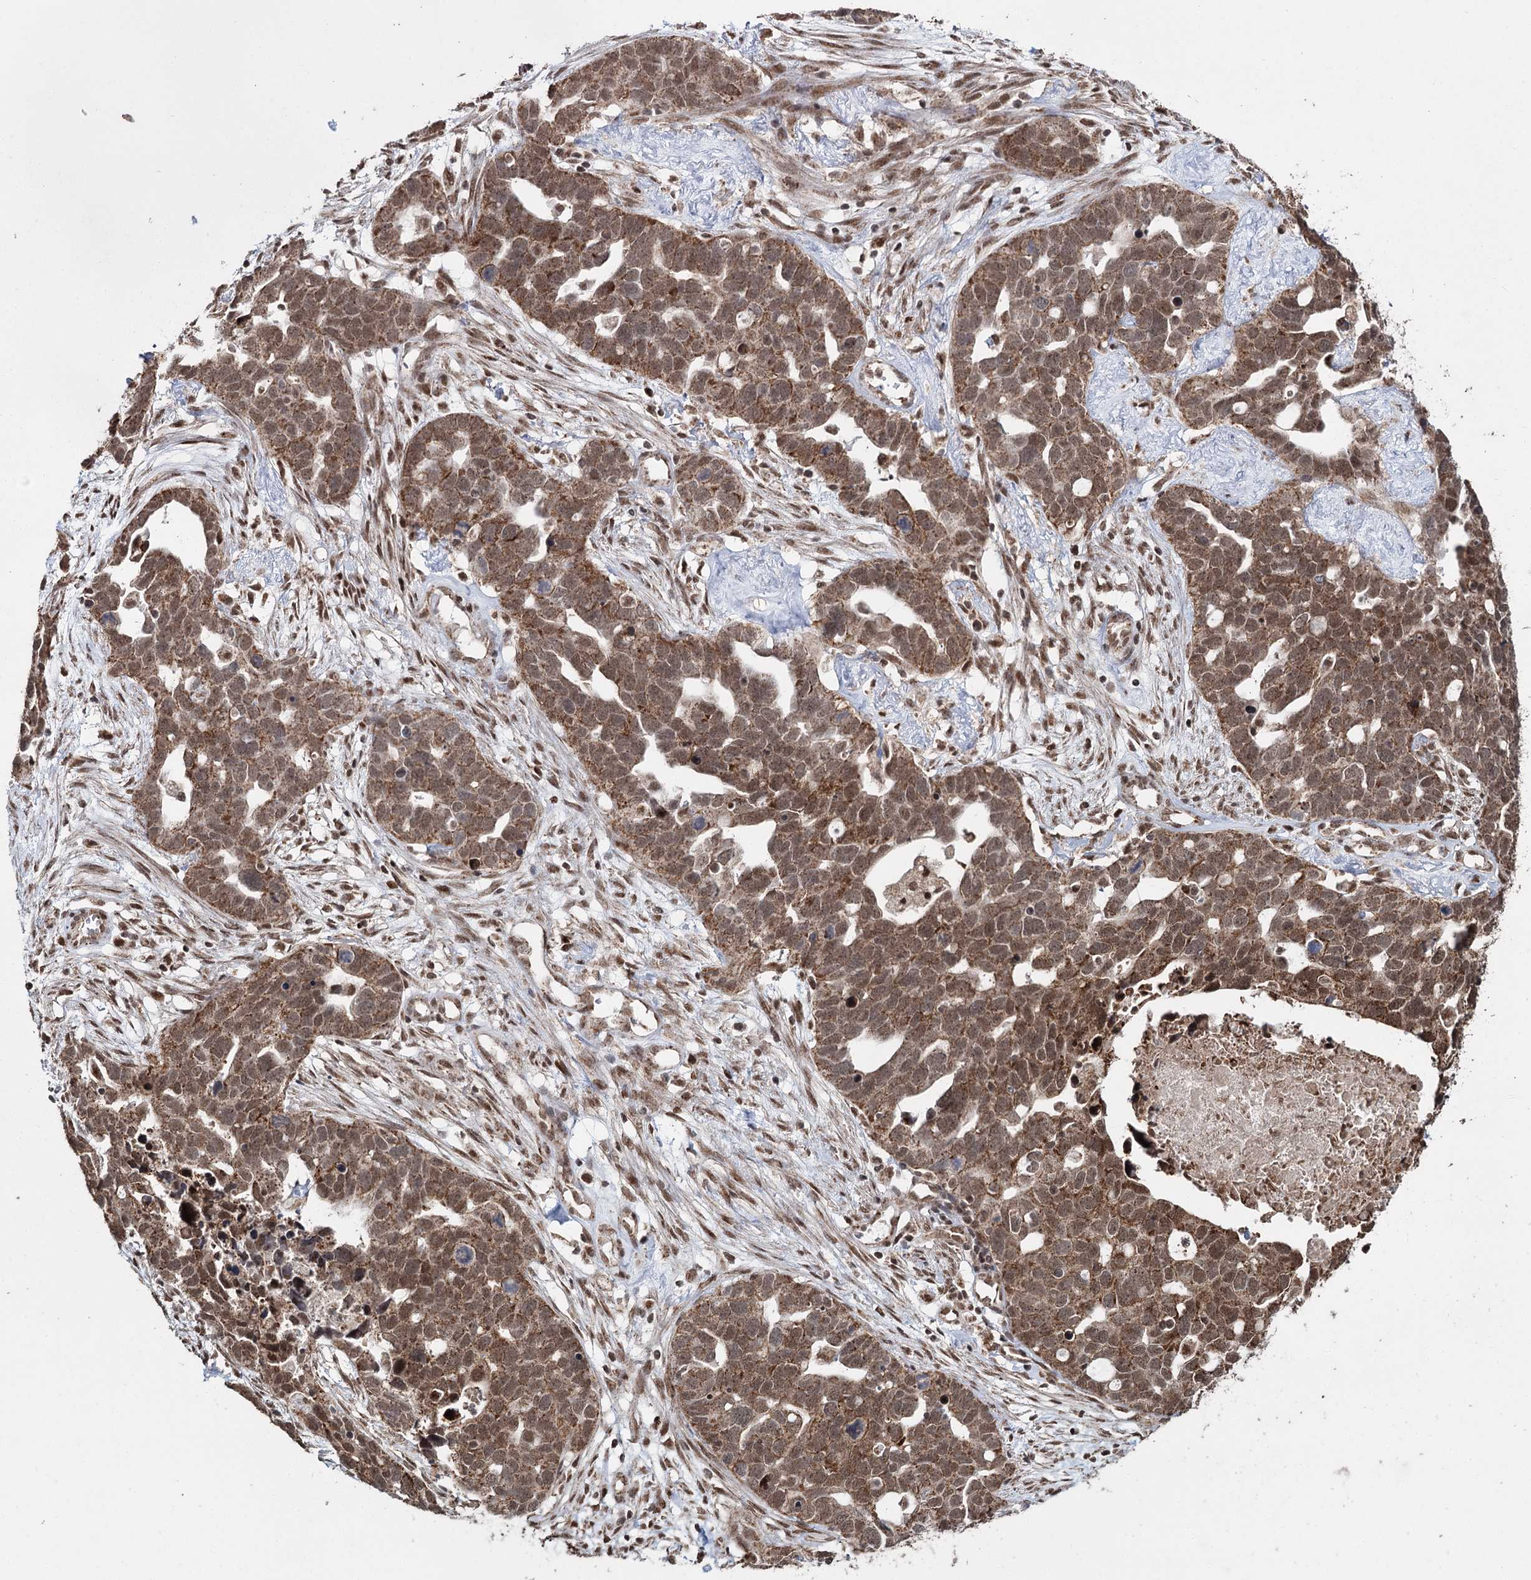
{"staining": {"intensity": "moderate", "quantity": ">75%", "location": "cytoplasmic/membranous,nuclear"}, "tissue": "ovarian cancer", "cell_type": "Tumor cells", "image_type": "cancer", "snomed": [{"axis": "morphology", "description": "Cystadenocarcinoma, serous, NOS"}, {"axis": "topography", "description": "Ovary"}], "caption": "An image of human ovarian serous cystadenocarcinoma stained for a protein exhibits moderate cytoplasmic/membranous and nuclear brown staining in tumor cells.", "gene": "PDHX", "patient": {"sex": "female", "age": 54}}